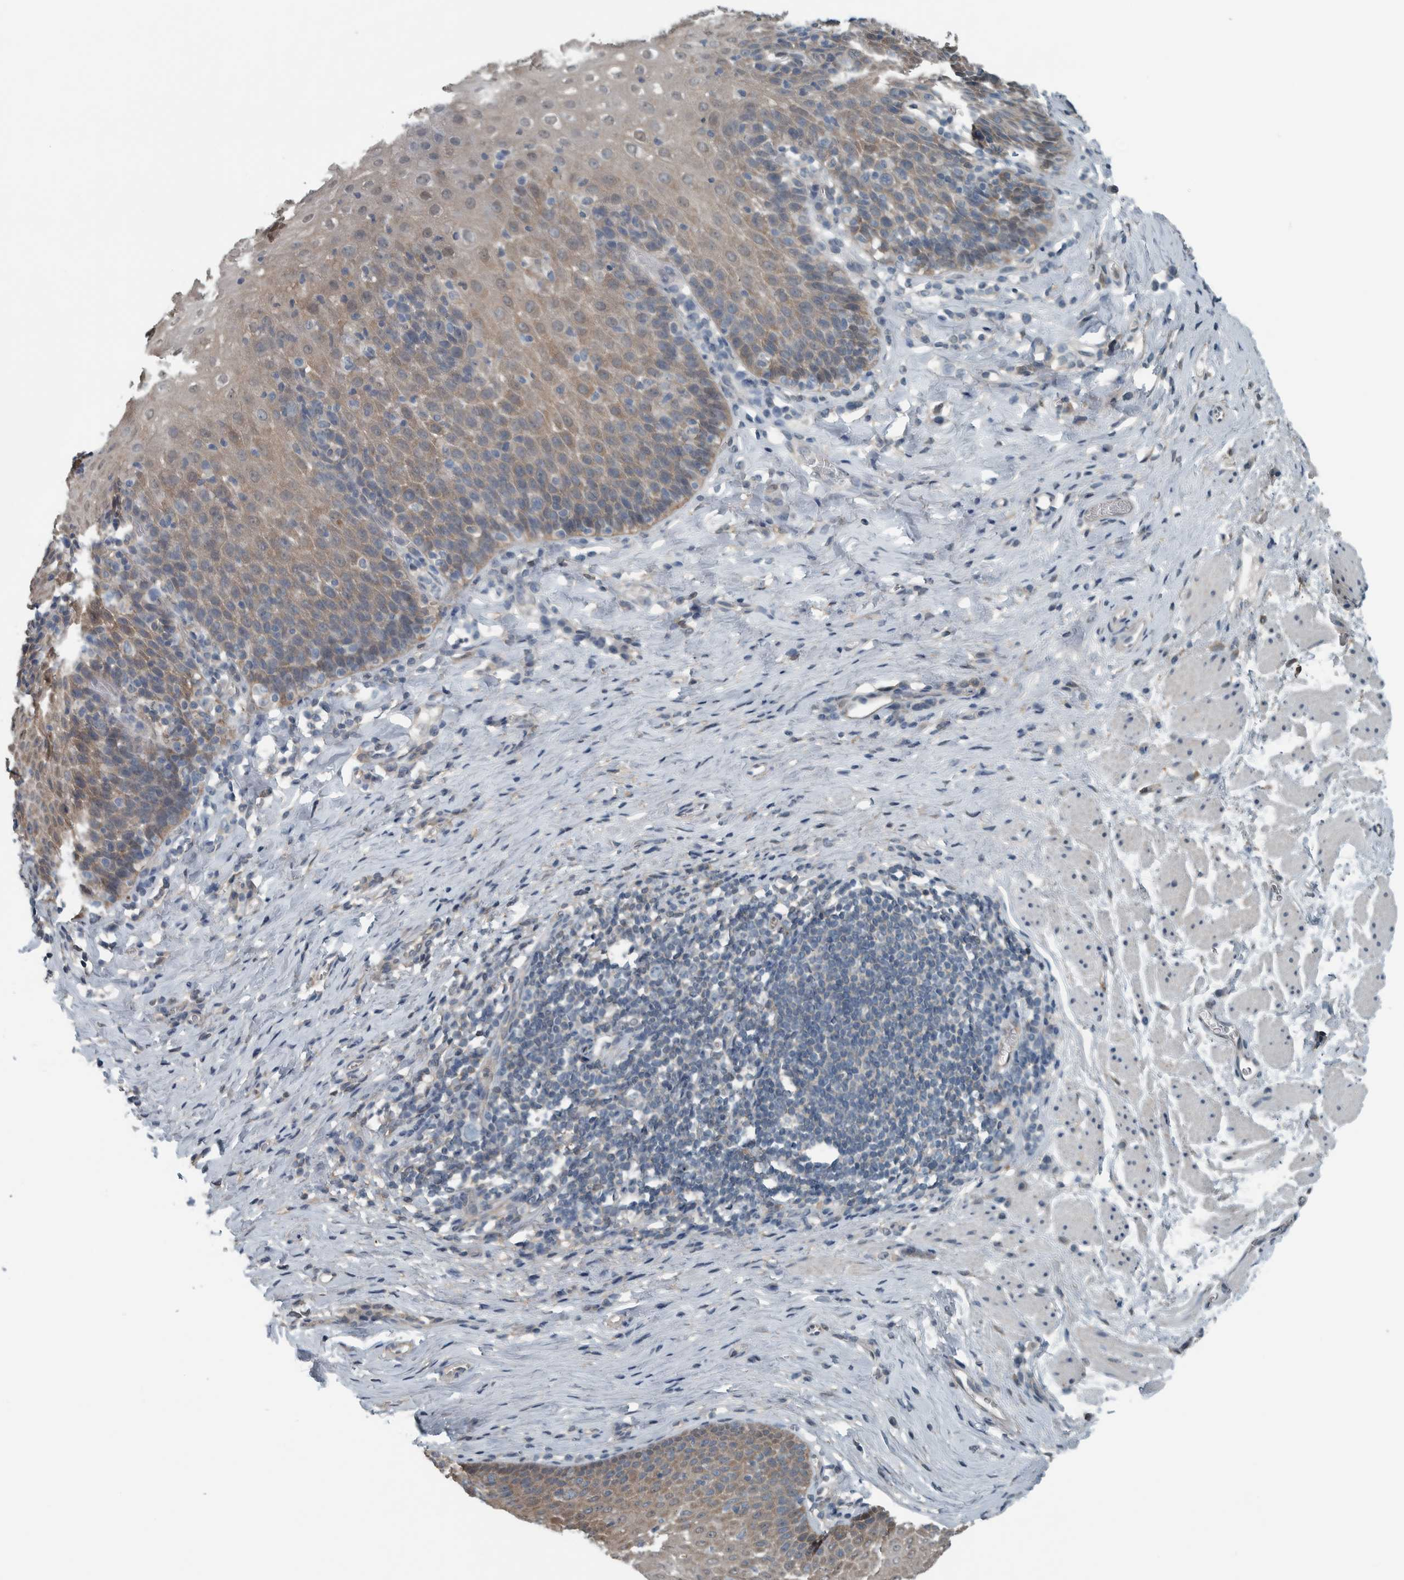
{"staining": {"intensity": "weak", "quantity": ">75%", "location": "cytoplasmic/membranous,nuclear"}, "tissue": "esophagus", "cell_type": "Squamous epithelial cells", "image_type": "normal", "snomed": [{"axis": "morphology", "description": "Normal tissue, NOS"}, {"axis": "topography", "description": "Esophagus"}], "caption": "Normal esophagus was stained to show a protein in brown. There is low levels of weak cytoplasmic/membranous,nuclear staining in approximately >75% of squamous epithelial cells. (IHC, brightfield microscopy, high magnification).", "gene": "ALAD", "patient": {"sex": "female", "age": 61}}